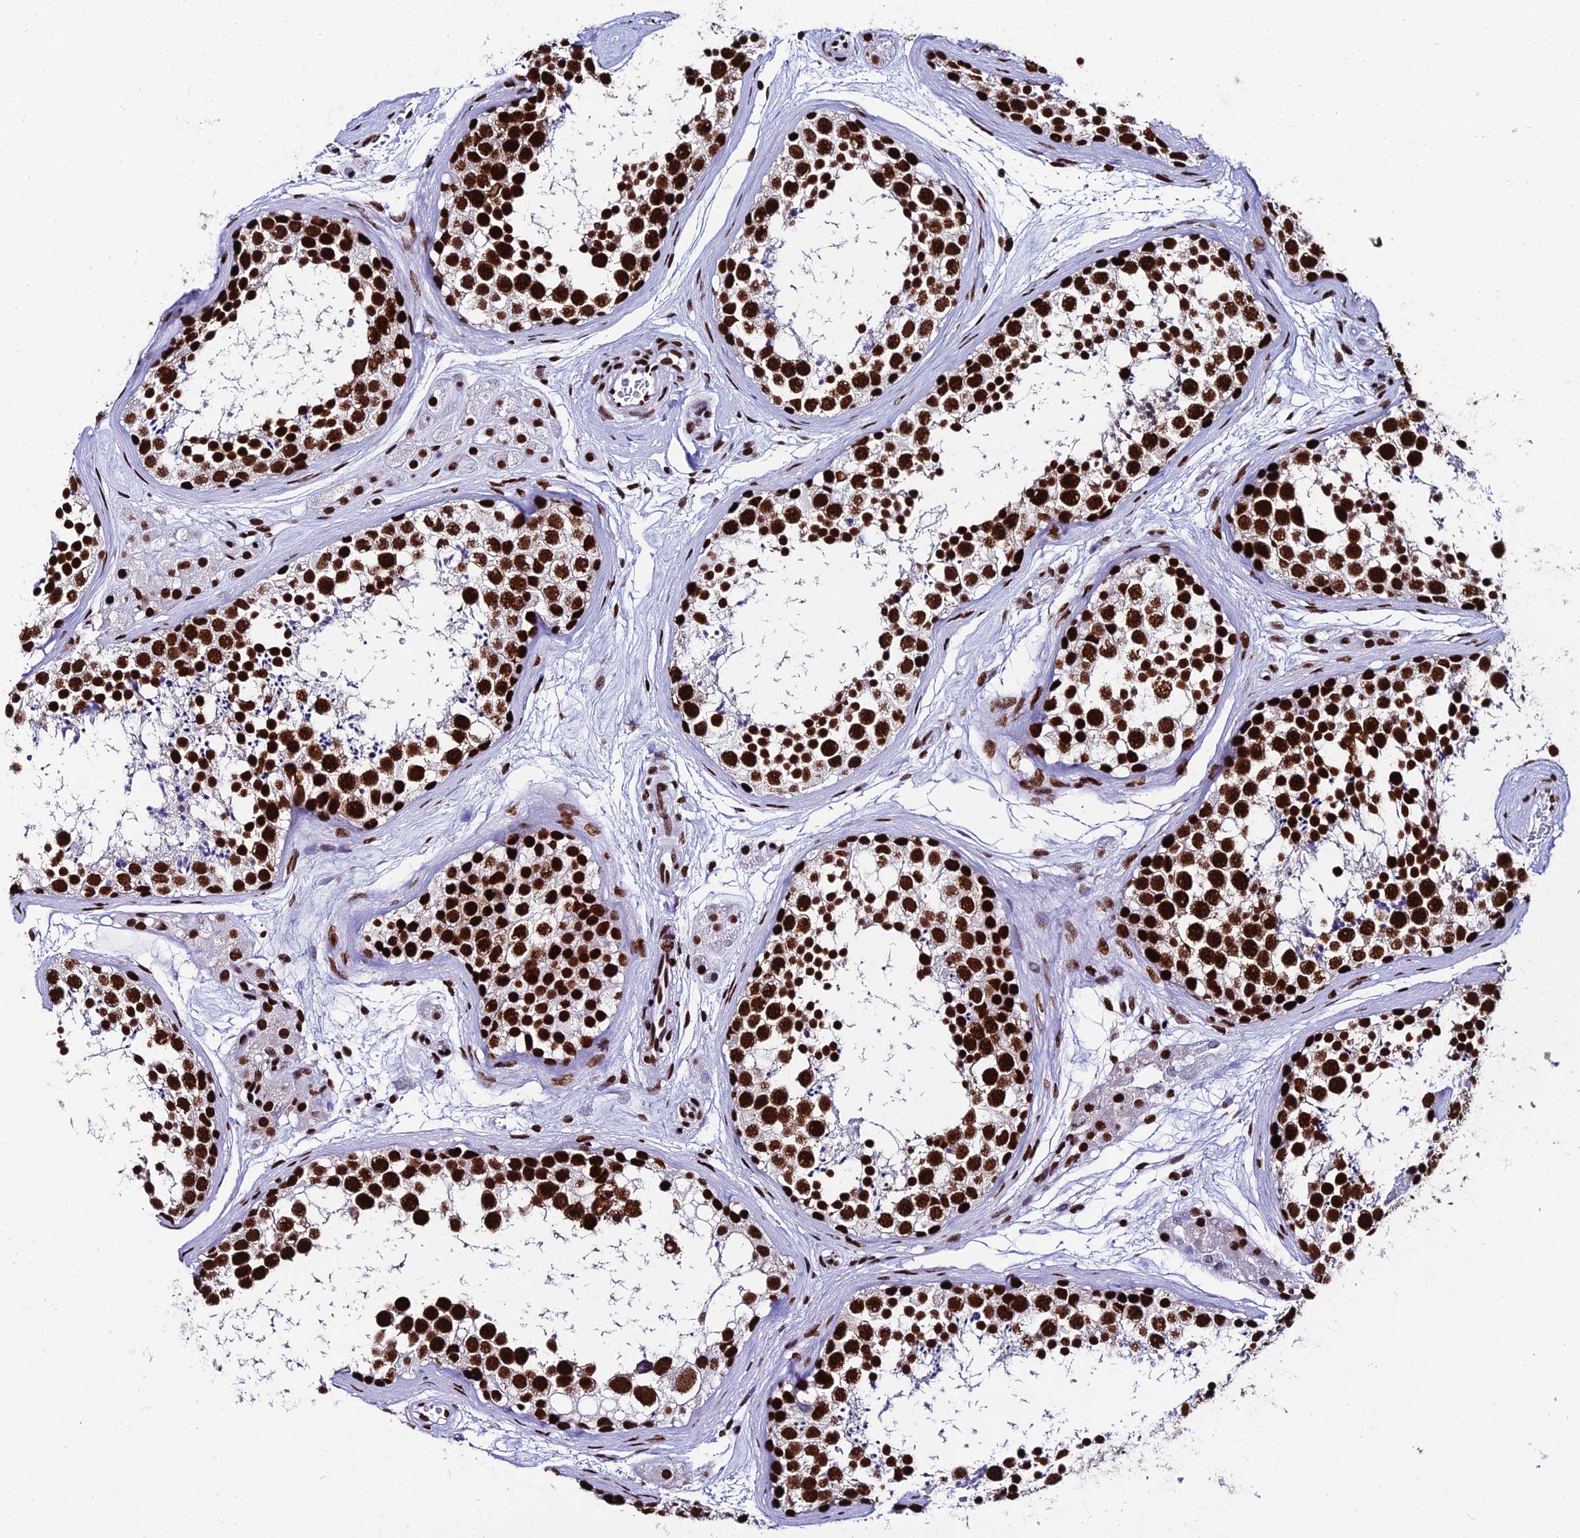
{"staining": {"intensity": "strong", "quantity": ">75%", "location": "nuclear"}, "tissue": "testis", "cell_type": "Cells in seminiferous ducts", "image_type": "normal", "snomed": [{"axis": "morphology", "description": "Normal tissue, NOS"}, {"axis": "topography", "description": "Testis"}], "caption": "Protein staining by immunohistochemistry (IHC) demonstrates strong nuclear staining in approximately >75% of cells in seminiferous ducts in normal testis. The protein of interest is stained brown, and the nuclei are stained in blue (DAB (3,3'-diaminobenzidine) IHC with brightfield microscopy, high magnification).", "gene": "HNRNPH1", "patient": {"sex": "male", "age": 56}}